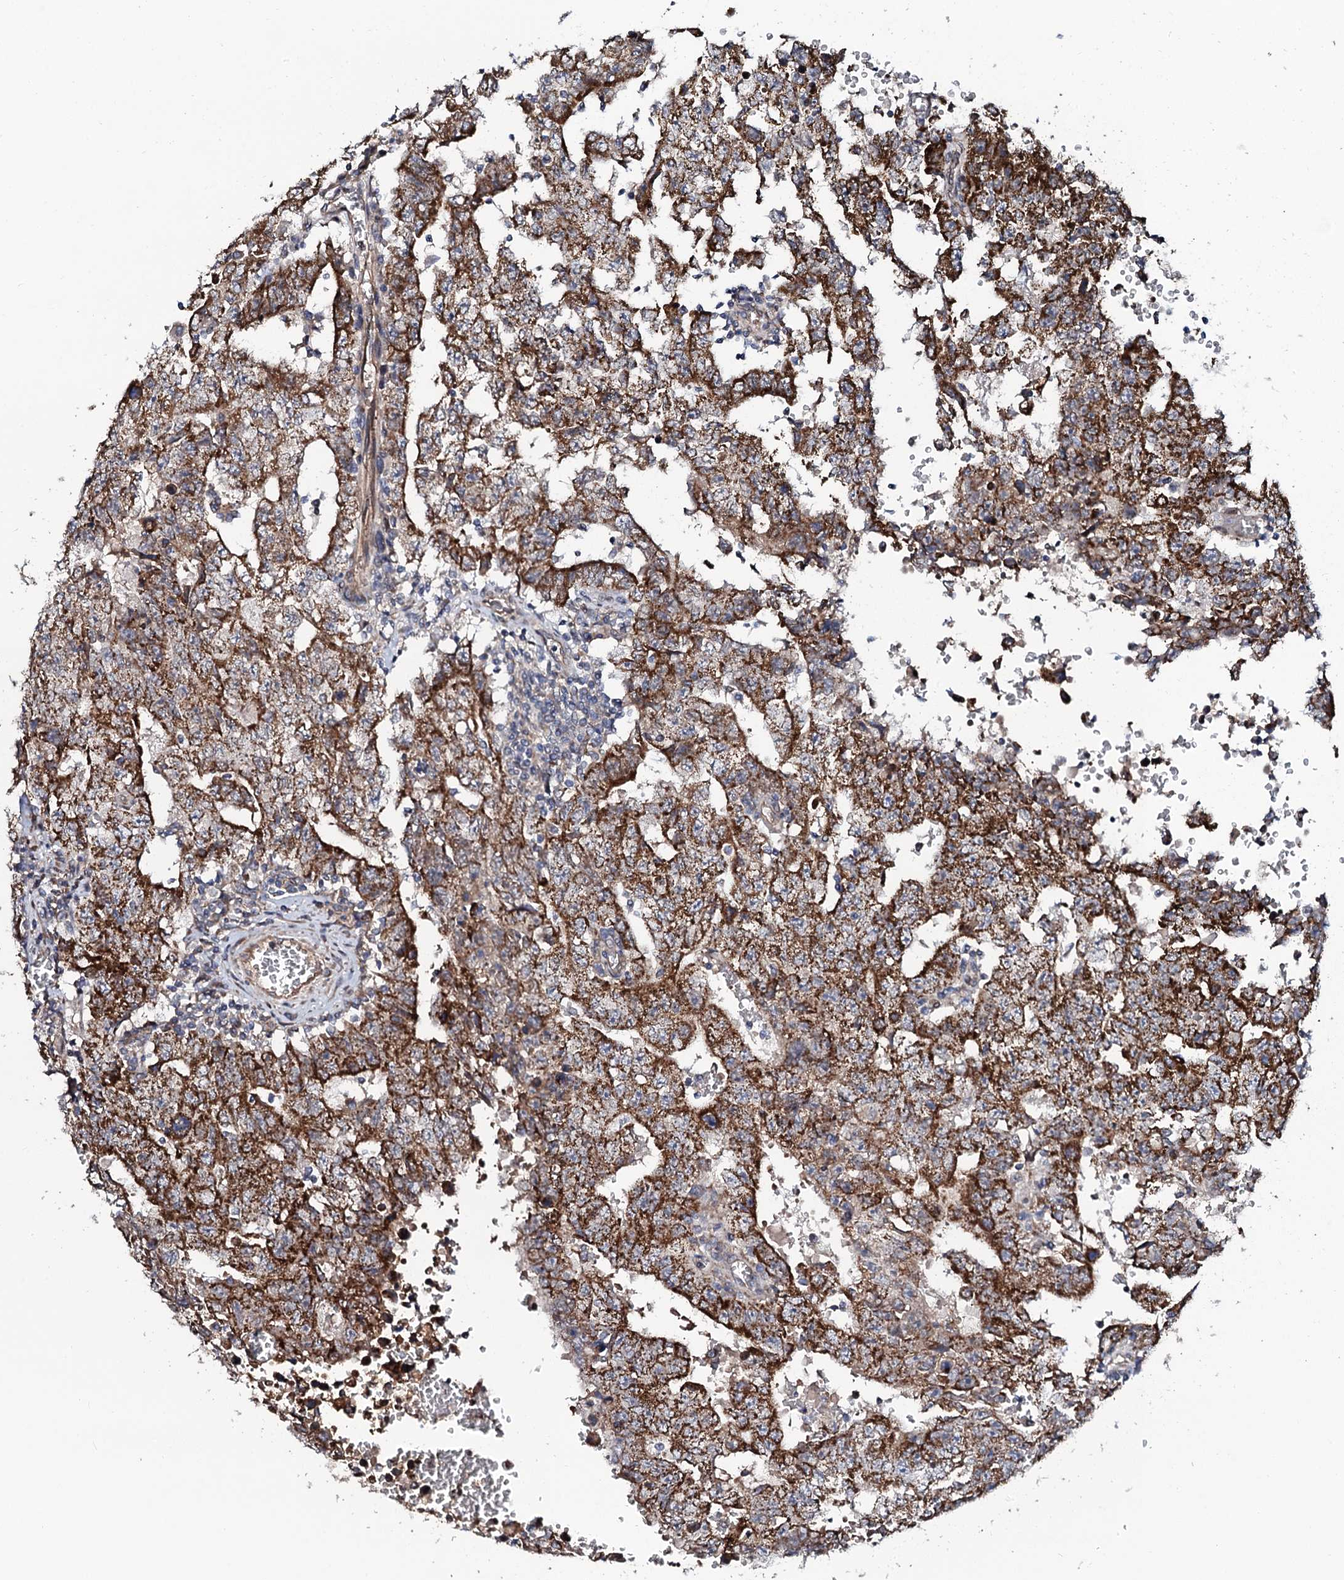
{"staining": {"intensity": "strong", "quantity": ">75%", "location": "cytoplasmic/membranous"}, "tissue": "testis cancer", "cell_type": "Tumor cells", "image_type": "cancer", "snomed": [{"axis": "morphology", "description": "Carcinoma, Embryonal, NOS"}, {"axis": "topography", "description": "Testis"}], "caption": "Embryonal carcinoma (testis) stained with DAB (3,3'-diaminobenzidine) immunohistochemistry demonstrates high levels of strong cytoplasmic/membranous staining in about >75% of tumor cells. (DAB = brown stain, brightfield microscopy at high magnification).", "gene": "PPP1R3D", "patient": {"sex": "male", "age": 26}}